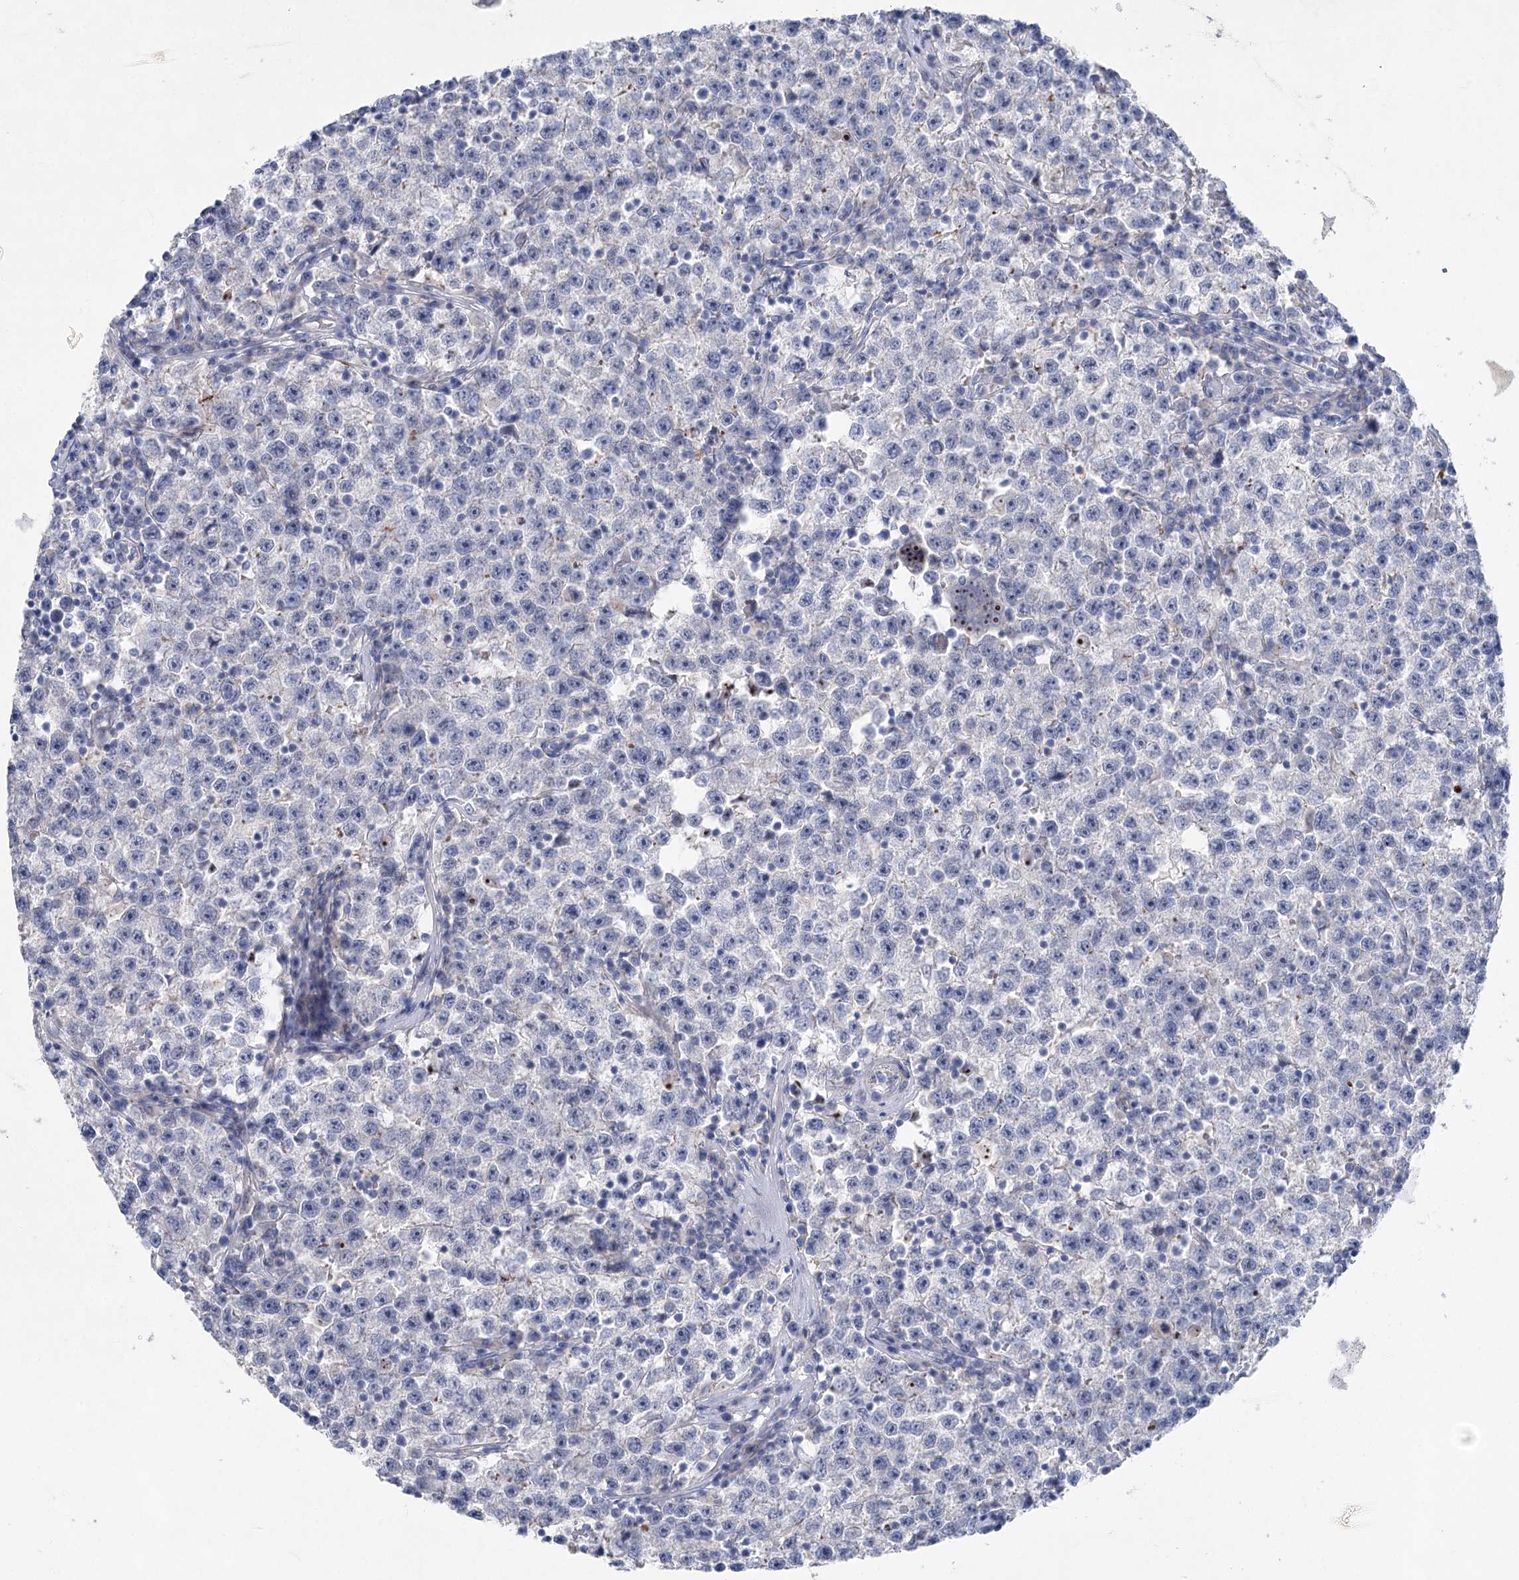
{"staining": {"intensity": "negative", "quantity": "none", "location": "none"}, "tissue": "testis cancer", "cell_type": "Tumor cells", "image_type": "cancer", "snomed": [{"axis": "morphology", "description": "Seminoma, NOS"}, {"axis": "topography", "description": "Testis"}], "caption": "The image reveals no staining of tumor cells in seminoma (testis).", "gene": "WDR74", "patient": {"sex": "male", "age": 22}}